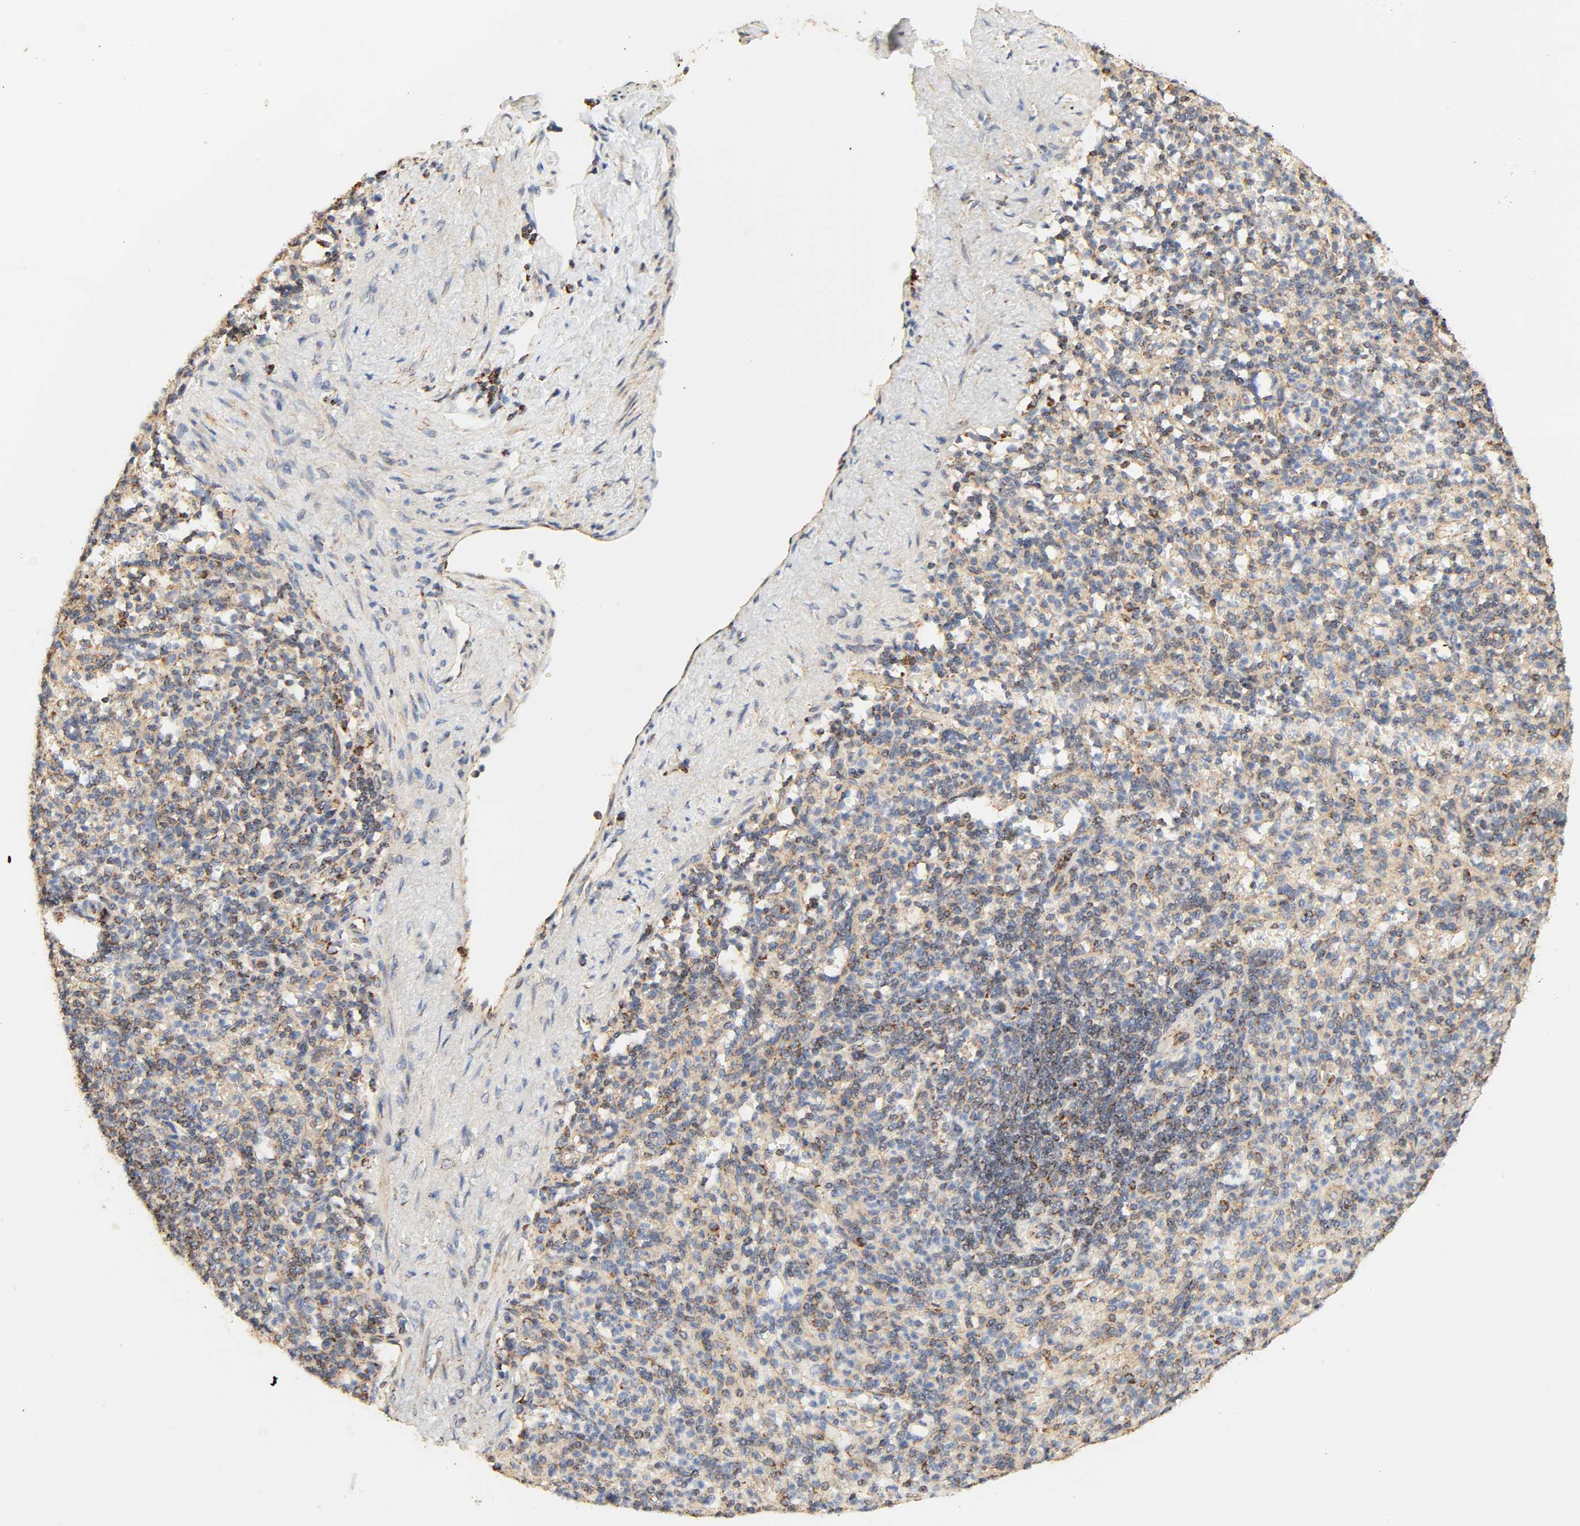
{"staining": {"intensity": "moderate", "quantity": "25%-75%", "location": "cytoplasmic/membranous"}, "tissue": "spleen", "cell_type": "Cells in red pulp", "image_type": "normal", "snomed": [{"axis": "morphology", "description": "Normal tissue, NOS"}, {"axis": "topography", "description": "Spleen"}], "caption": "IHC micrograph of benign human spleen stained for a protein (brown), which demonstrates medium levels of moderate cytoplasmic/membranous expression in about 25%-75% of cells in red pulp.", "gene": "ZMAT5", "patient": {"sex": "female", "age": 74}}